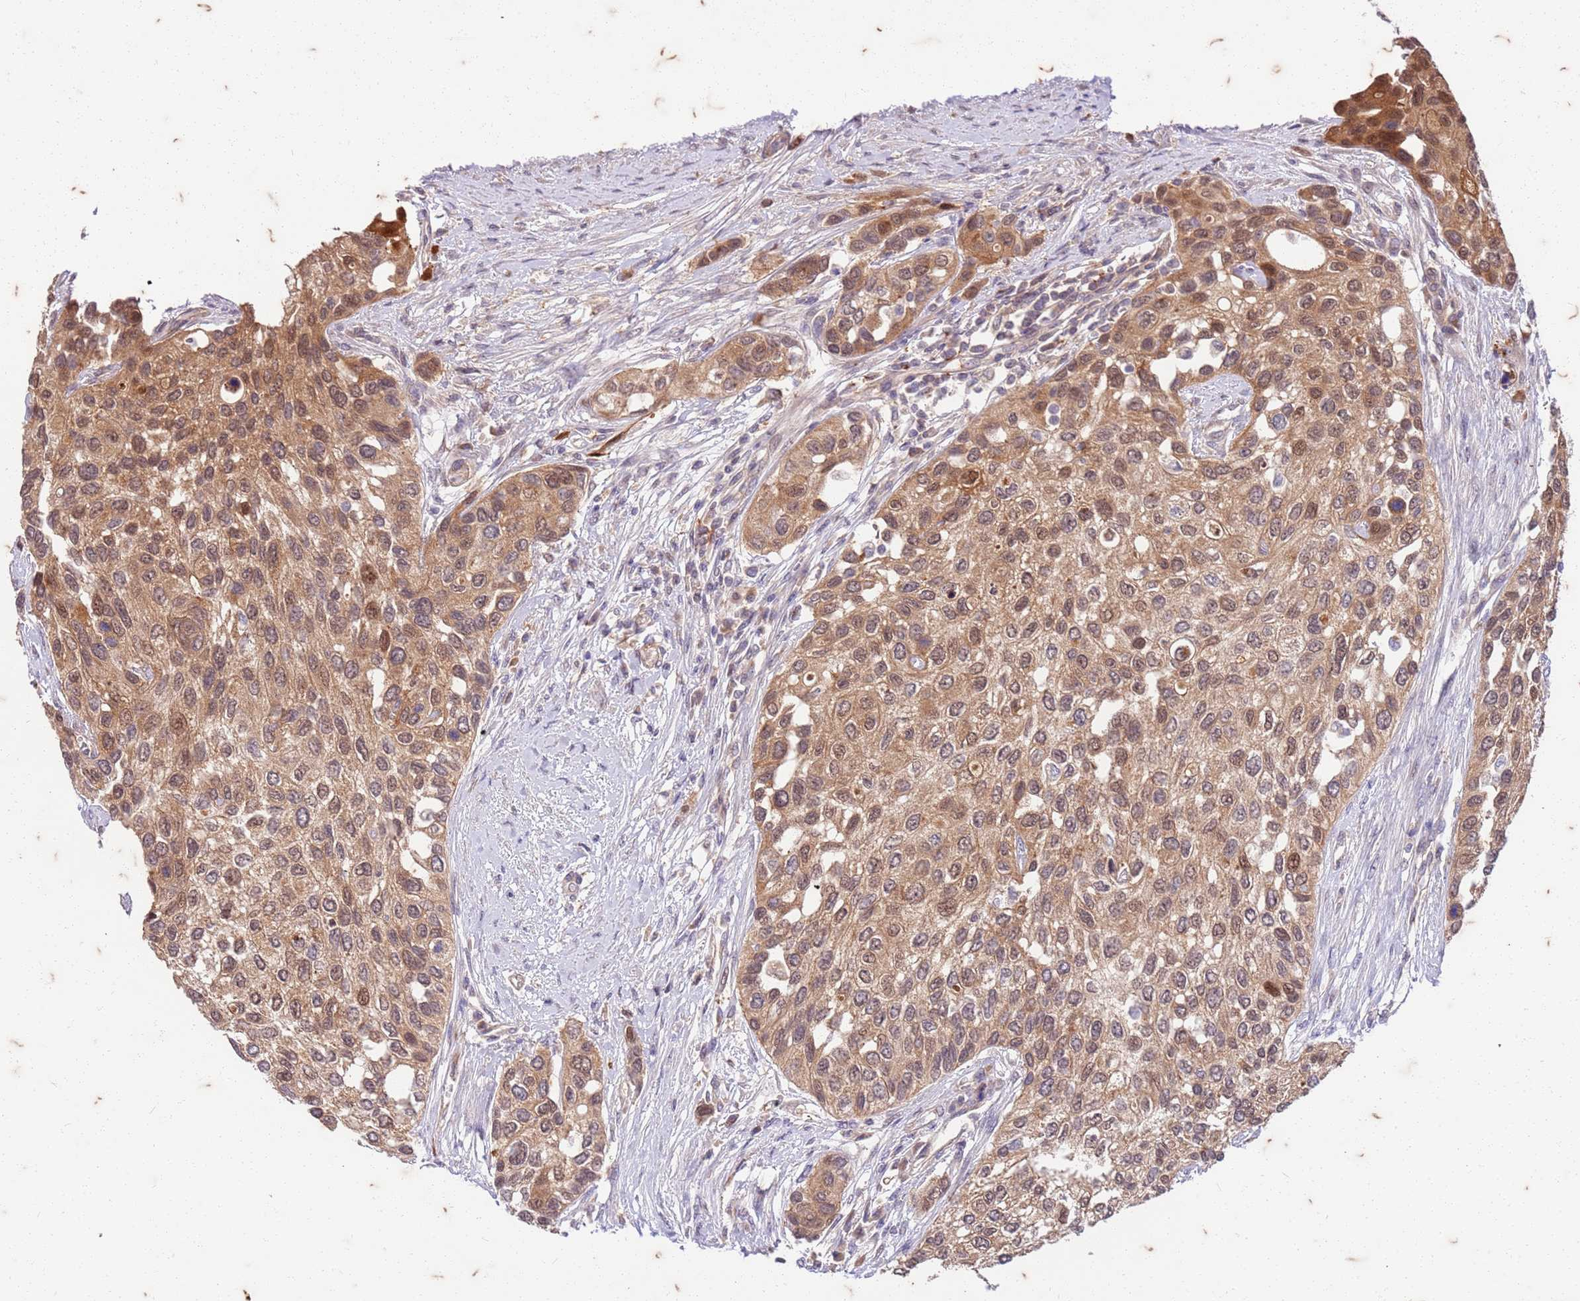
{"staining": {"intensity": "moderate", "quantity": ">75%", "location": "cytoplasmic/membranous,nuclear"}, "tissue": "urothelial cancer", "cell_type": "Tumor cells", "image_type": "cancer", "snomed": [{"axis": "morphology", "description": "Normal tissue, NOS"}, {"axis": "morphology", "description": "Urothelial carcinoma, High grade"}, {"axis": "topography", "description": "Vascular tissue"}, {"axis": "topography", "description": "Urinary bladder"}], "caption": "IHC histopathology image of neoplastic tissue: human urothelial cancer stained using immunohistochemistry reveals medium levels of moderate protein expression localized specifically in the cytoplasmic/membranous and nuclear of tumor cells, appearing as a cytoplasmic/membranous and nuclear brown color.", "gene": "RAPGEF3", "patient": {"sex": "female", "age": 56}}